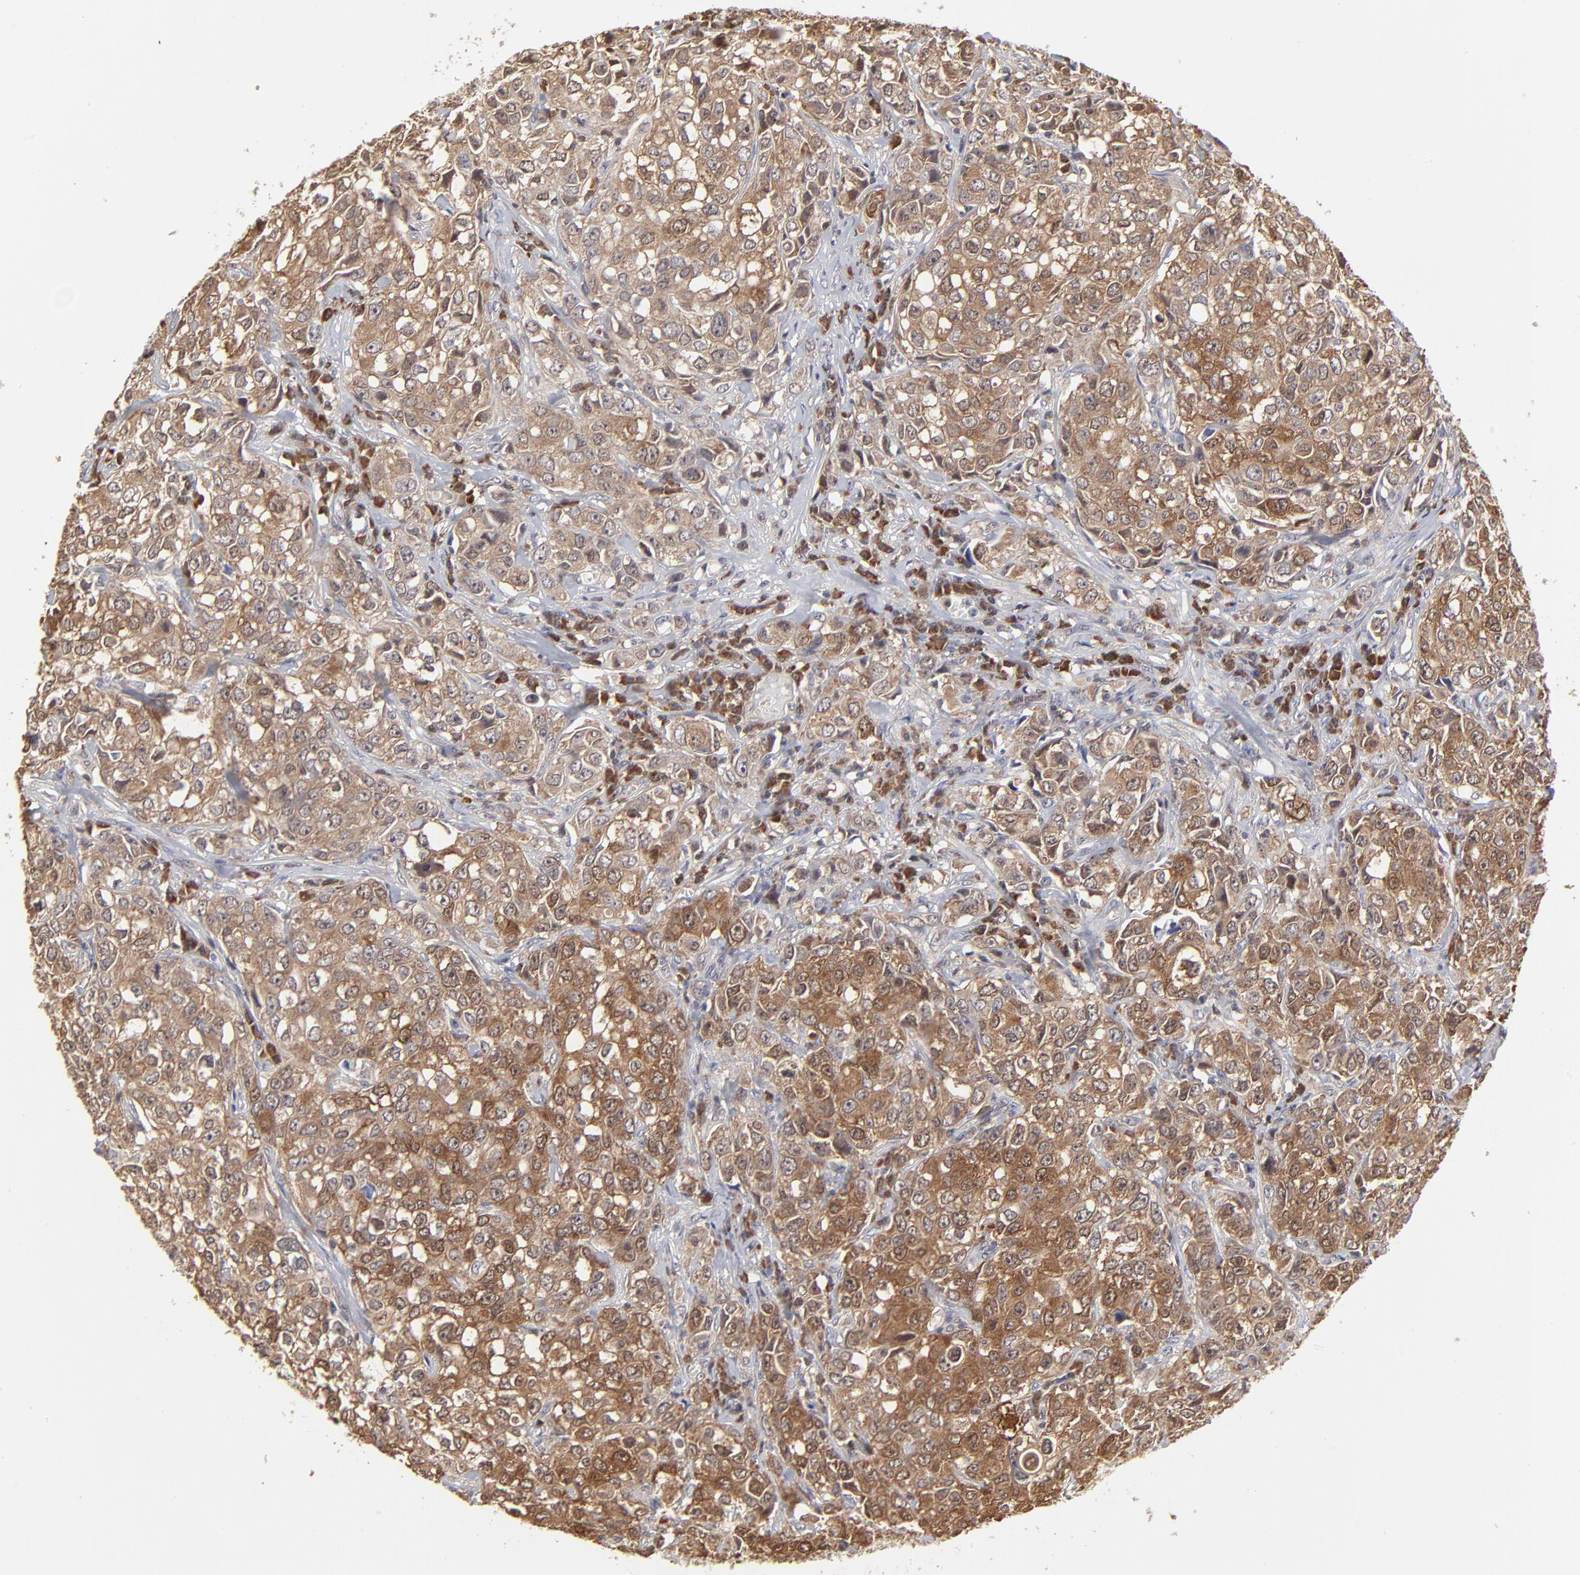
{"staining": {"intensity": "moderate", "quantity": ">75%", "location": "cytoplasmic/membranous"}, "tissue": "urothelial cancer", "cell_type": "Tumor cells", "image_type": "cancer", "snomed": [{"axis": "morphology", "description": "Urothelial carcinoma, High grade"}, {"axis": "topography", "description": "Urinary bladder"}], "caption": "Protein analysis of urothelial cancer tissue shows moderate cytoplasmic/membranous expression in approximately >75% of tumor cells.", "gene": "CASP3", "patient": {"sex": "female", "age": 75}}